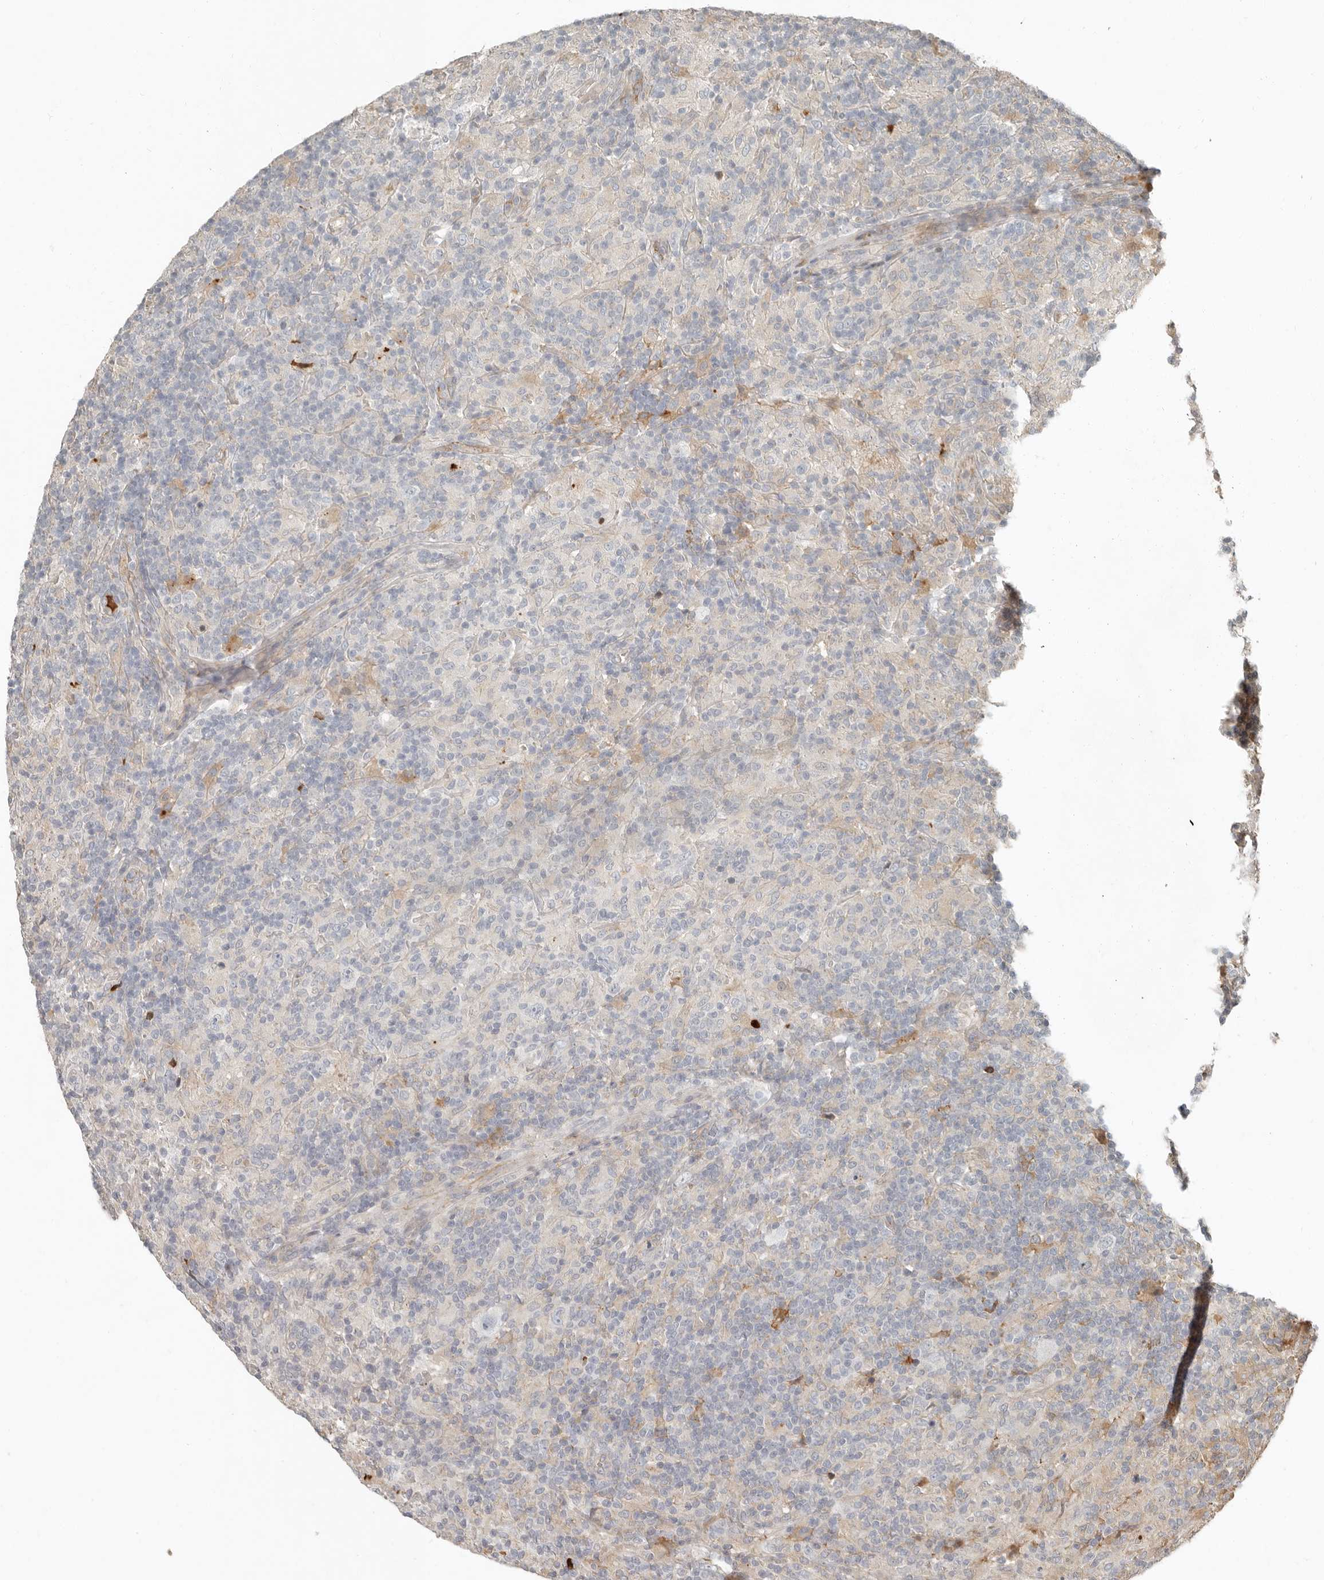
{"staining": {"intensity": "negative", "quantity": "none", "location": "none"}, "tissue": "lymphoma", "cell_type": "Tumor cells", "image_type": "cancer", "snomed": [{"axis": "morphology", "description": "Hodgkin's disease, NOS"}, {"axis": "topography", "description": "Lymph node"}], "caption": "DAB immunohistochemical staining of human Hodgkin's disease exhibits no significant staining in tumor cells.", "gene": "KLHL38", "patient": {"sex": "male", "age": 70}}